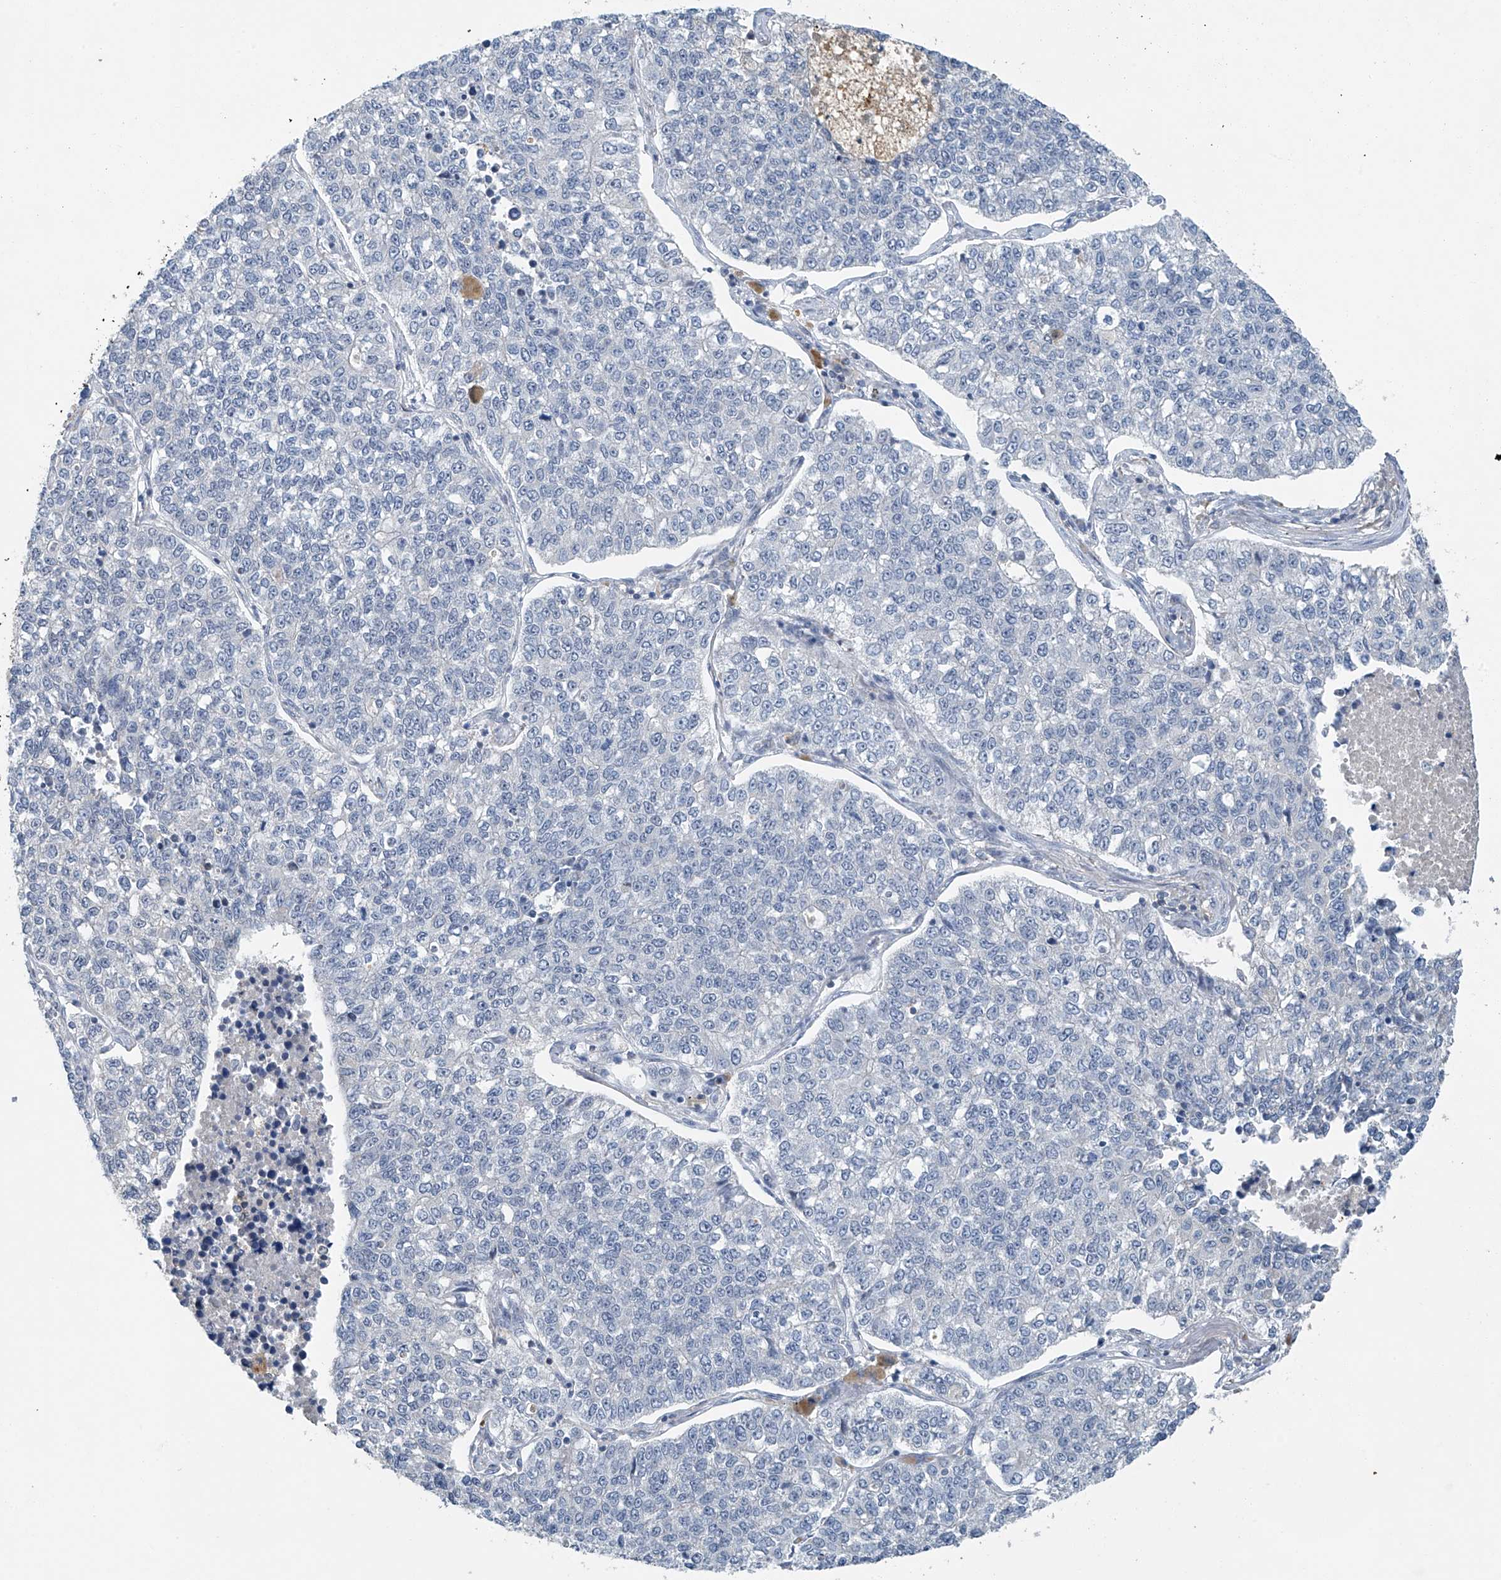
{"staining": {"intensity": "negative", "quantity": "none", "location": "none"}, "tissue": "lung cancer", "cell_type": "Tumor cells", "image_type": "cancer", "snomed": [{"axis": "morphology", "description": "Adenocarcinoma, NOS"}, {"axis": "topography", "description": "Lung"}], "caption": "Protein analysis of lung cancer shows no significant expression in tumor cells.", "gene": "TAF8", "patient": {"sex": "male", "age": 49}}